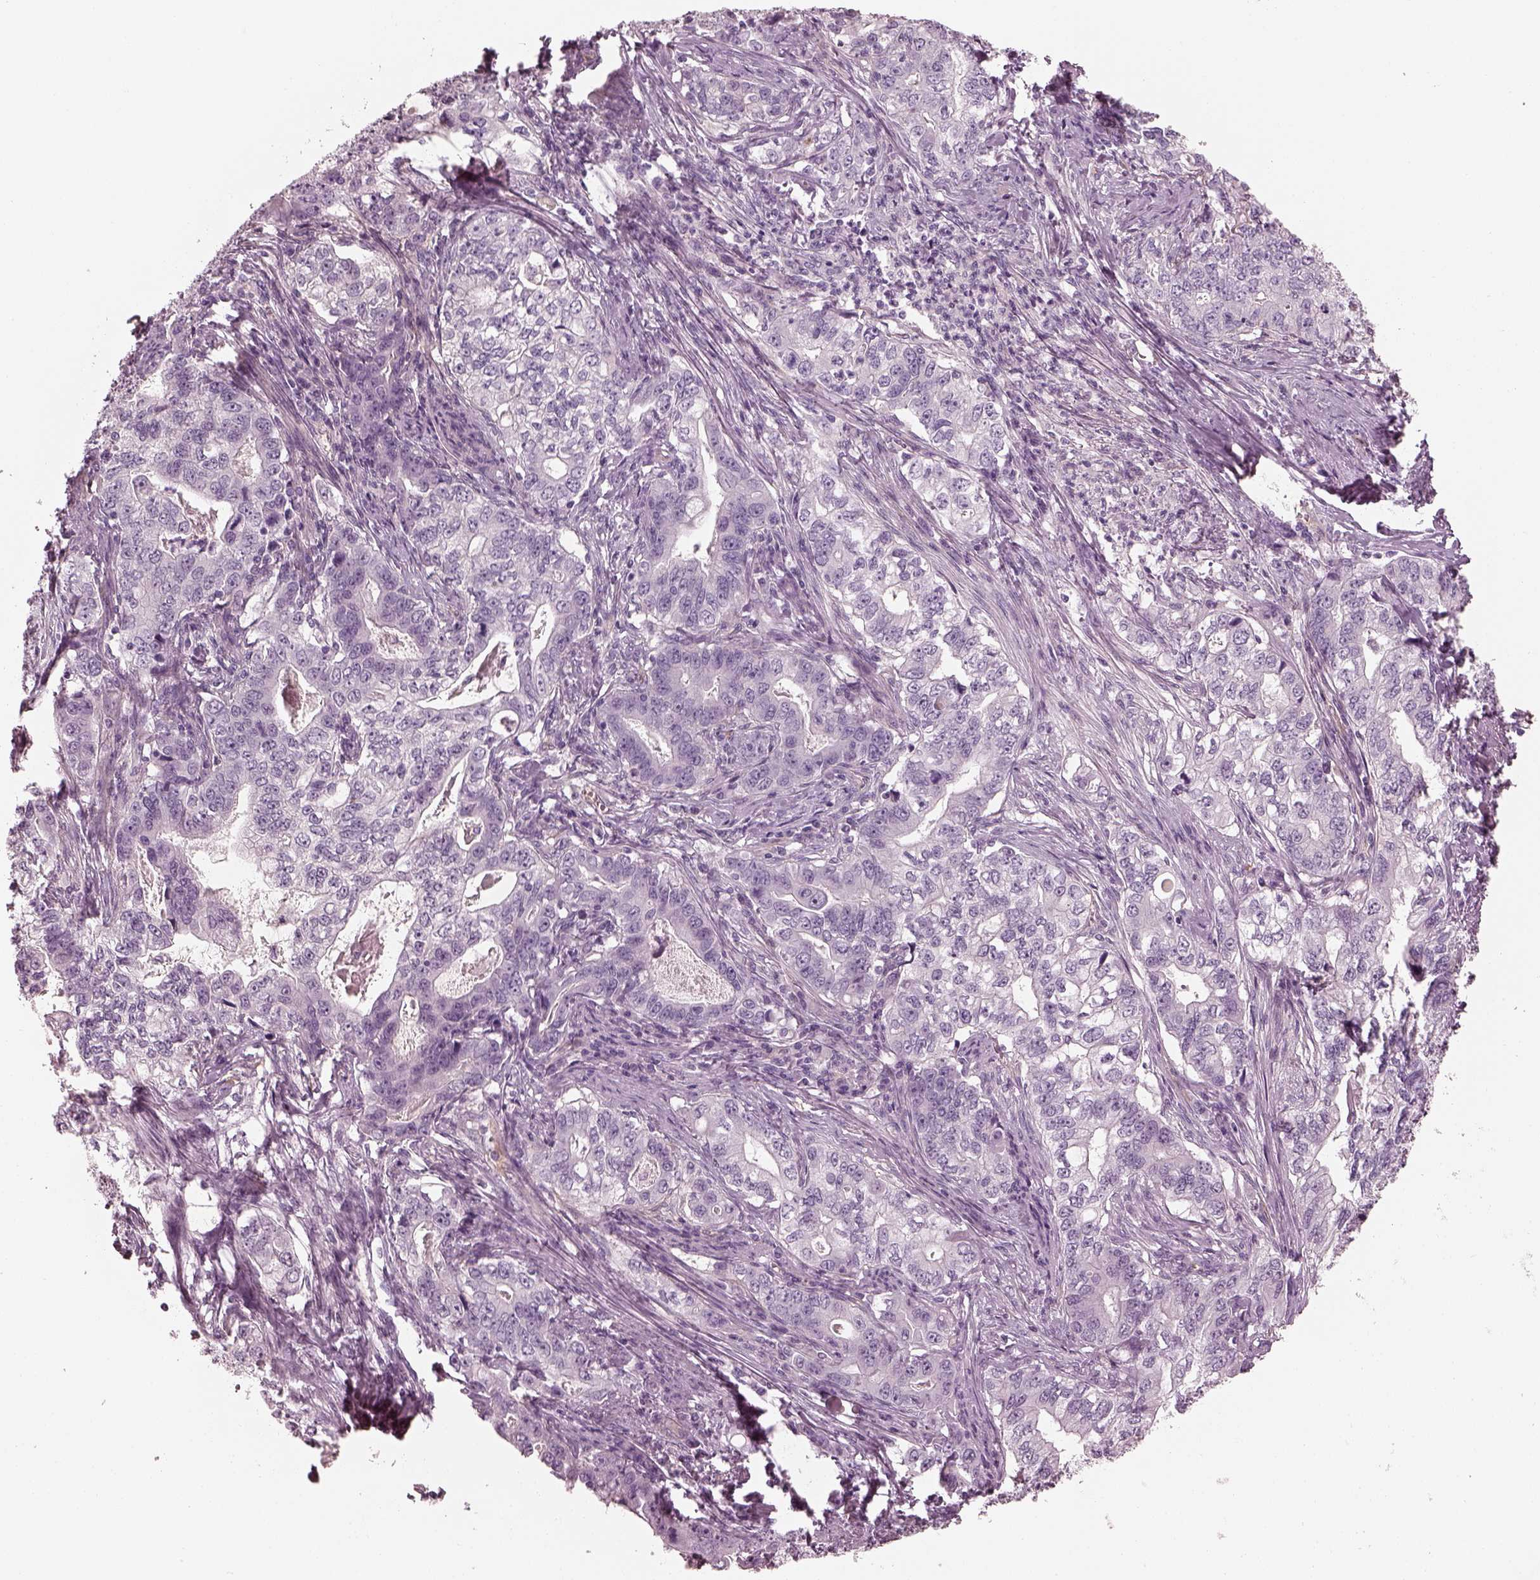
{"staining": {"intensity": "negative", "quantity": "none", "location": "none"}, "tissue": "stomach cancer", "cell_type": "Tumor cells", "image_type": "cancer", "snomed": [{"axis": "morphology", "description": "Adenocarcinoma, NOS"}, {"axis": "topography", "description": "Stomach, lower"}], "caption": "A high-resolution micrograph shows immunohistochemistry (IHC) staining of stomach cancer, which demonstrates no significant staining in tumor cells.", "gene": "EIF4E1B", "patient": {"sex": "female", "age": 72}}